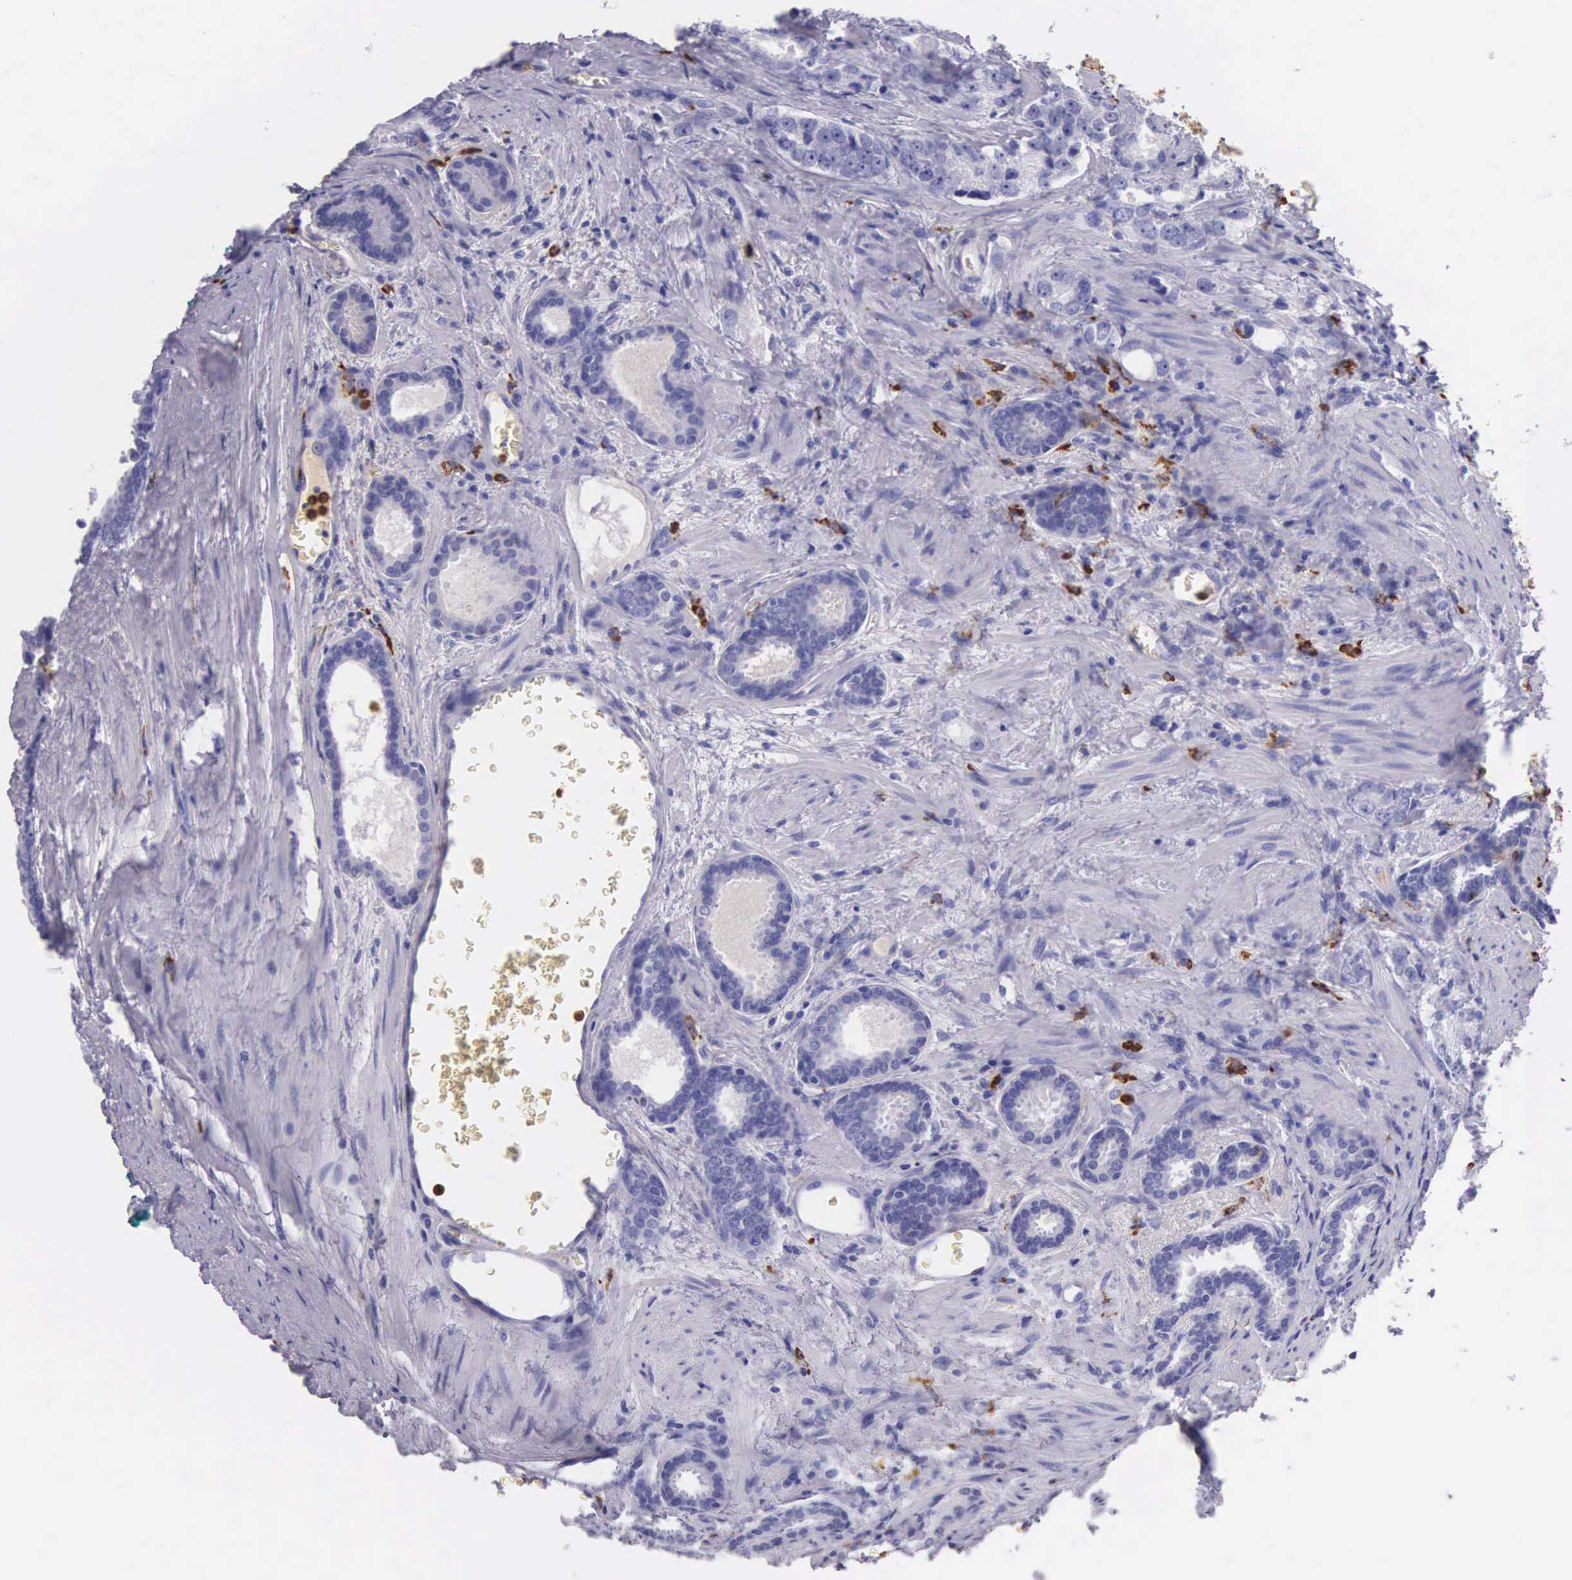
{"staining": {"intensity": "negative", "quantity": "none", "location": "none"}, "tissue": "prostate cancer", "cell_type": "Tumor cells", "image_type": "cancer", "snomed": [{"axis": "morphology", "description": "Adenocarcinoma, Medium grade"}, {"axis": "topography", "description": "Prostate"}], "caption": "IHC photomicrograph of prostate cancer stained for a protein (brown), which shows no positivity in tumor cells. (Stains: DAB immunohistochemistry (IHC) with hematoxylin counter stain, Microscopy: brightfield microscopy at high magnification).", "gene": "FCN1", "patient": {"sex": "male", "age": 68}}